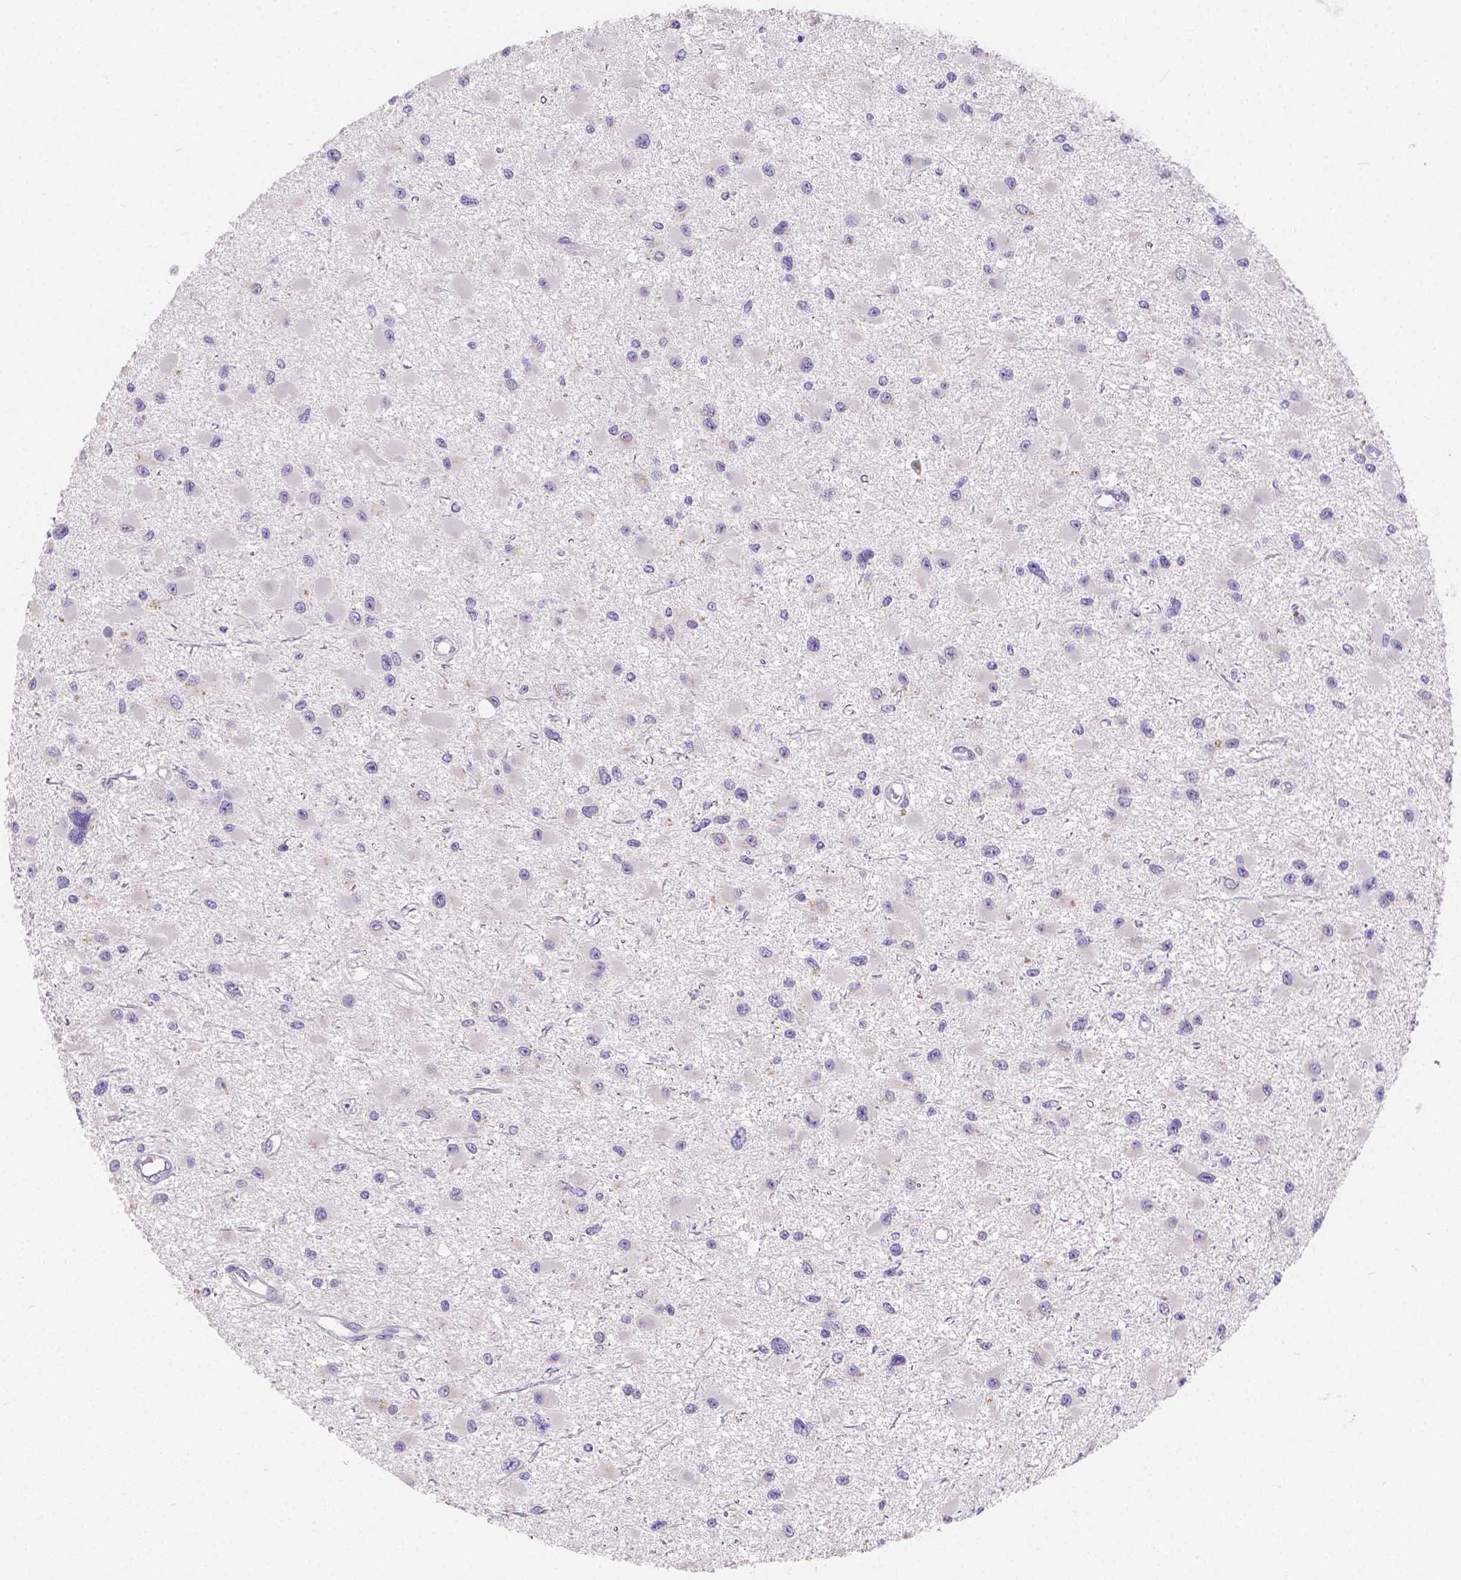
{"staining": {"intensity": "negative", "quantity": "none", "location": "none"}, "tissue": "glioma", "cell_type": "Tumor cells", "image_type": "cancer", "snomed": [{"axis": "morphology", "description": "Glioma, malignant, High grade"}, {"axis": "topography", "description": "Brain"}], "caption": "This is an immunohistochemistry (IHC) histopathology image of human malignant glioma (high-grade). There is no expression in tumor cells.", "gene": "RNF186", "patient": {"sex": "male", "age": 54}}